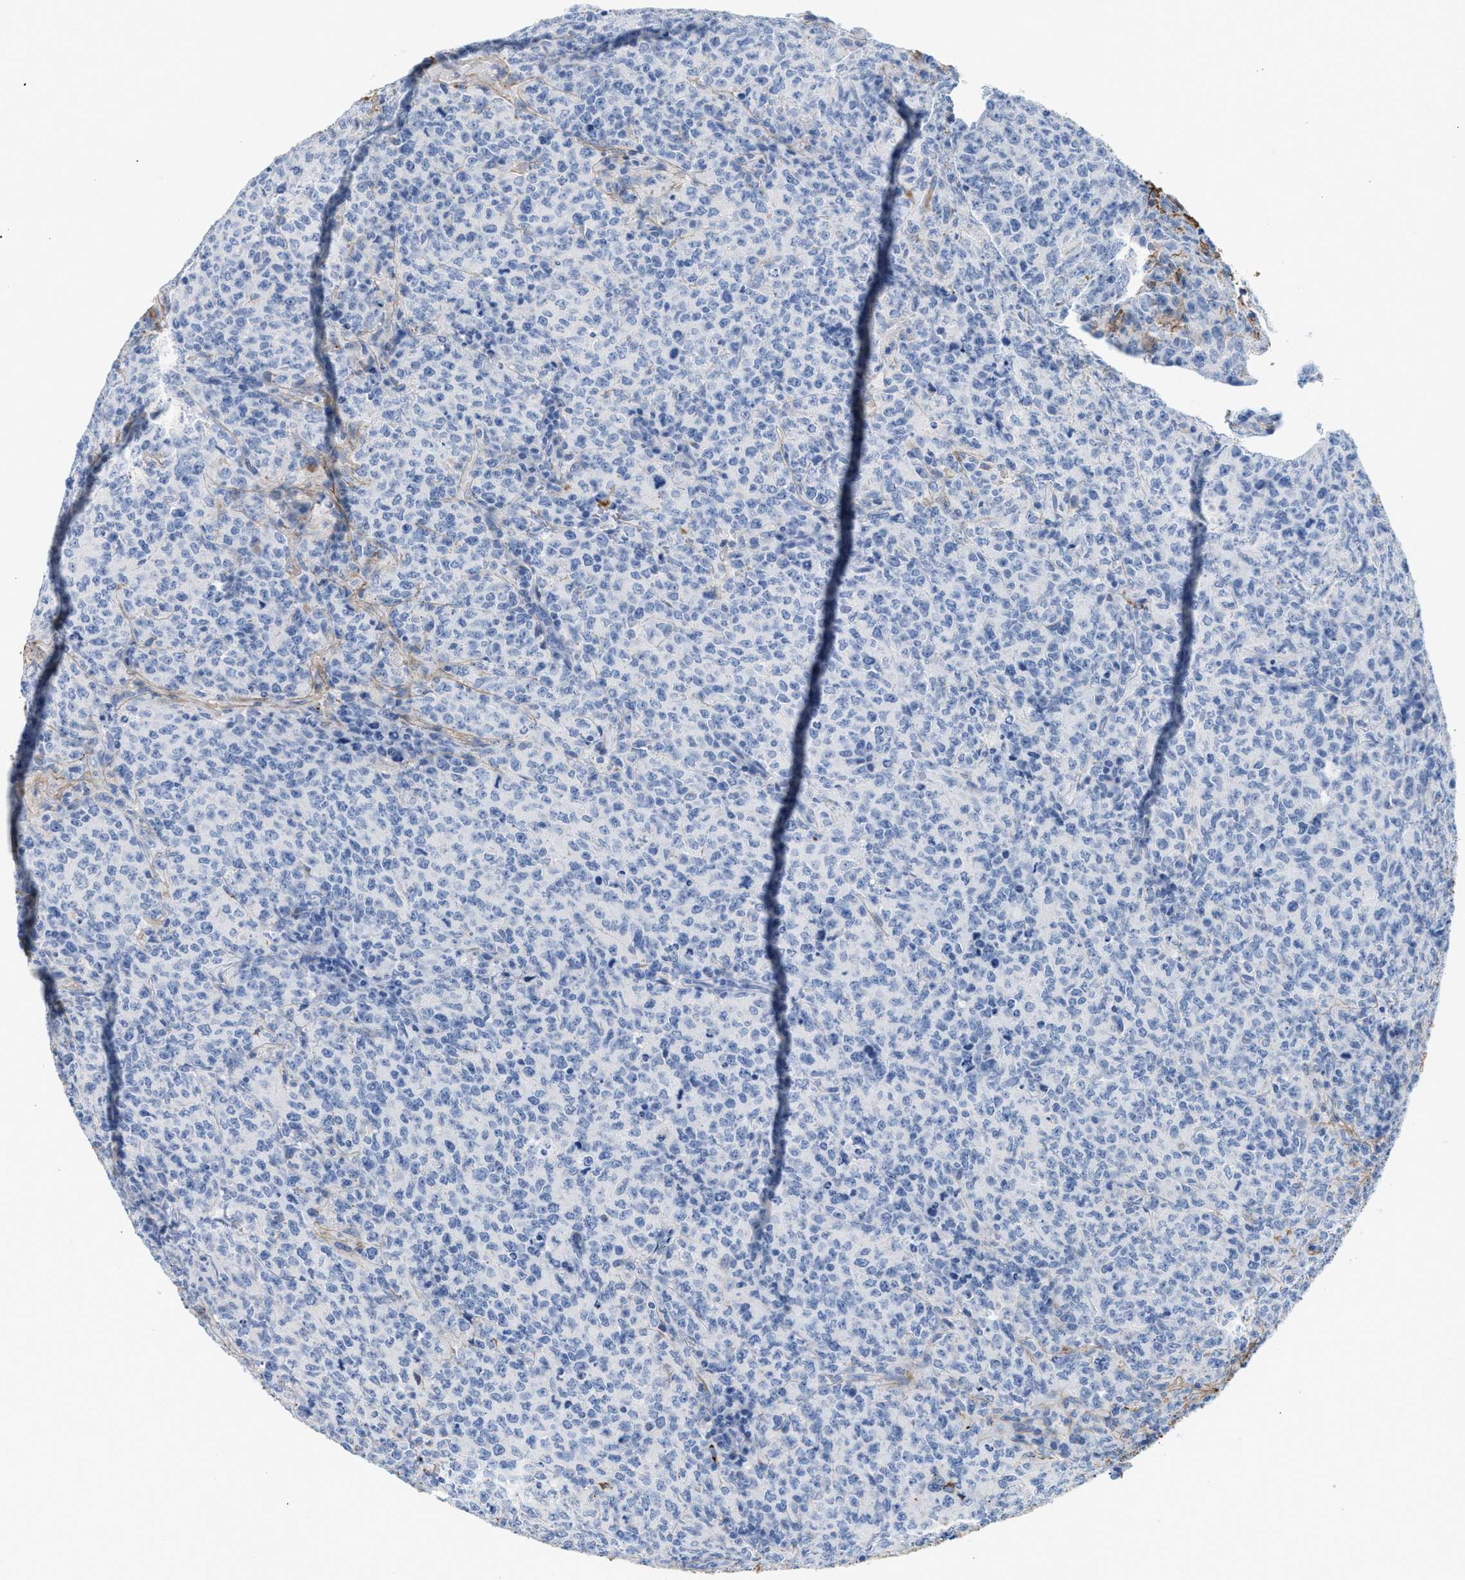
{"staining": {"intensity": "negative", "quantity": "none", "location": "none"}, "tissue": "lymphoma", "cell_type": "Tumor cells", "image_type": "cancer", "snomed": [{"axis": "morphology", "description": "Malignant lymphoma, non-Hodgkin's type, High grade"}, {"axis": "topography", "description": "Tonsil"}], "caption": "Malignant lymphoma, non-Hodgkin's type (high-grade) stained for a protein using immunohistochemistry shows no staining tumor cells.", "gene": "TNR", "patient": {"sex": "female", "age": 36}}